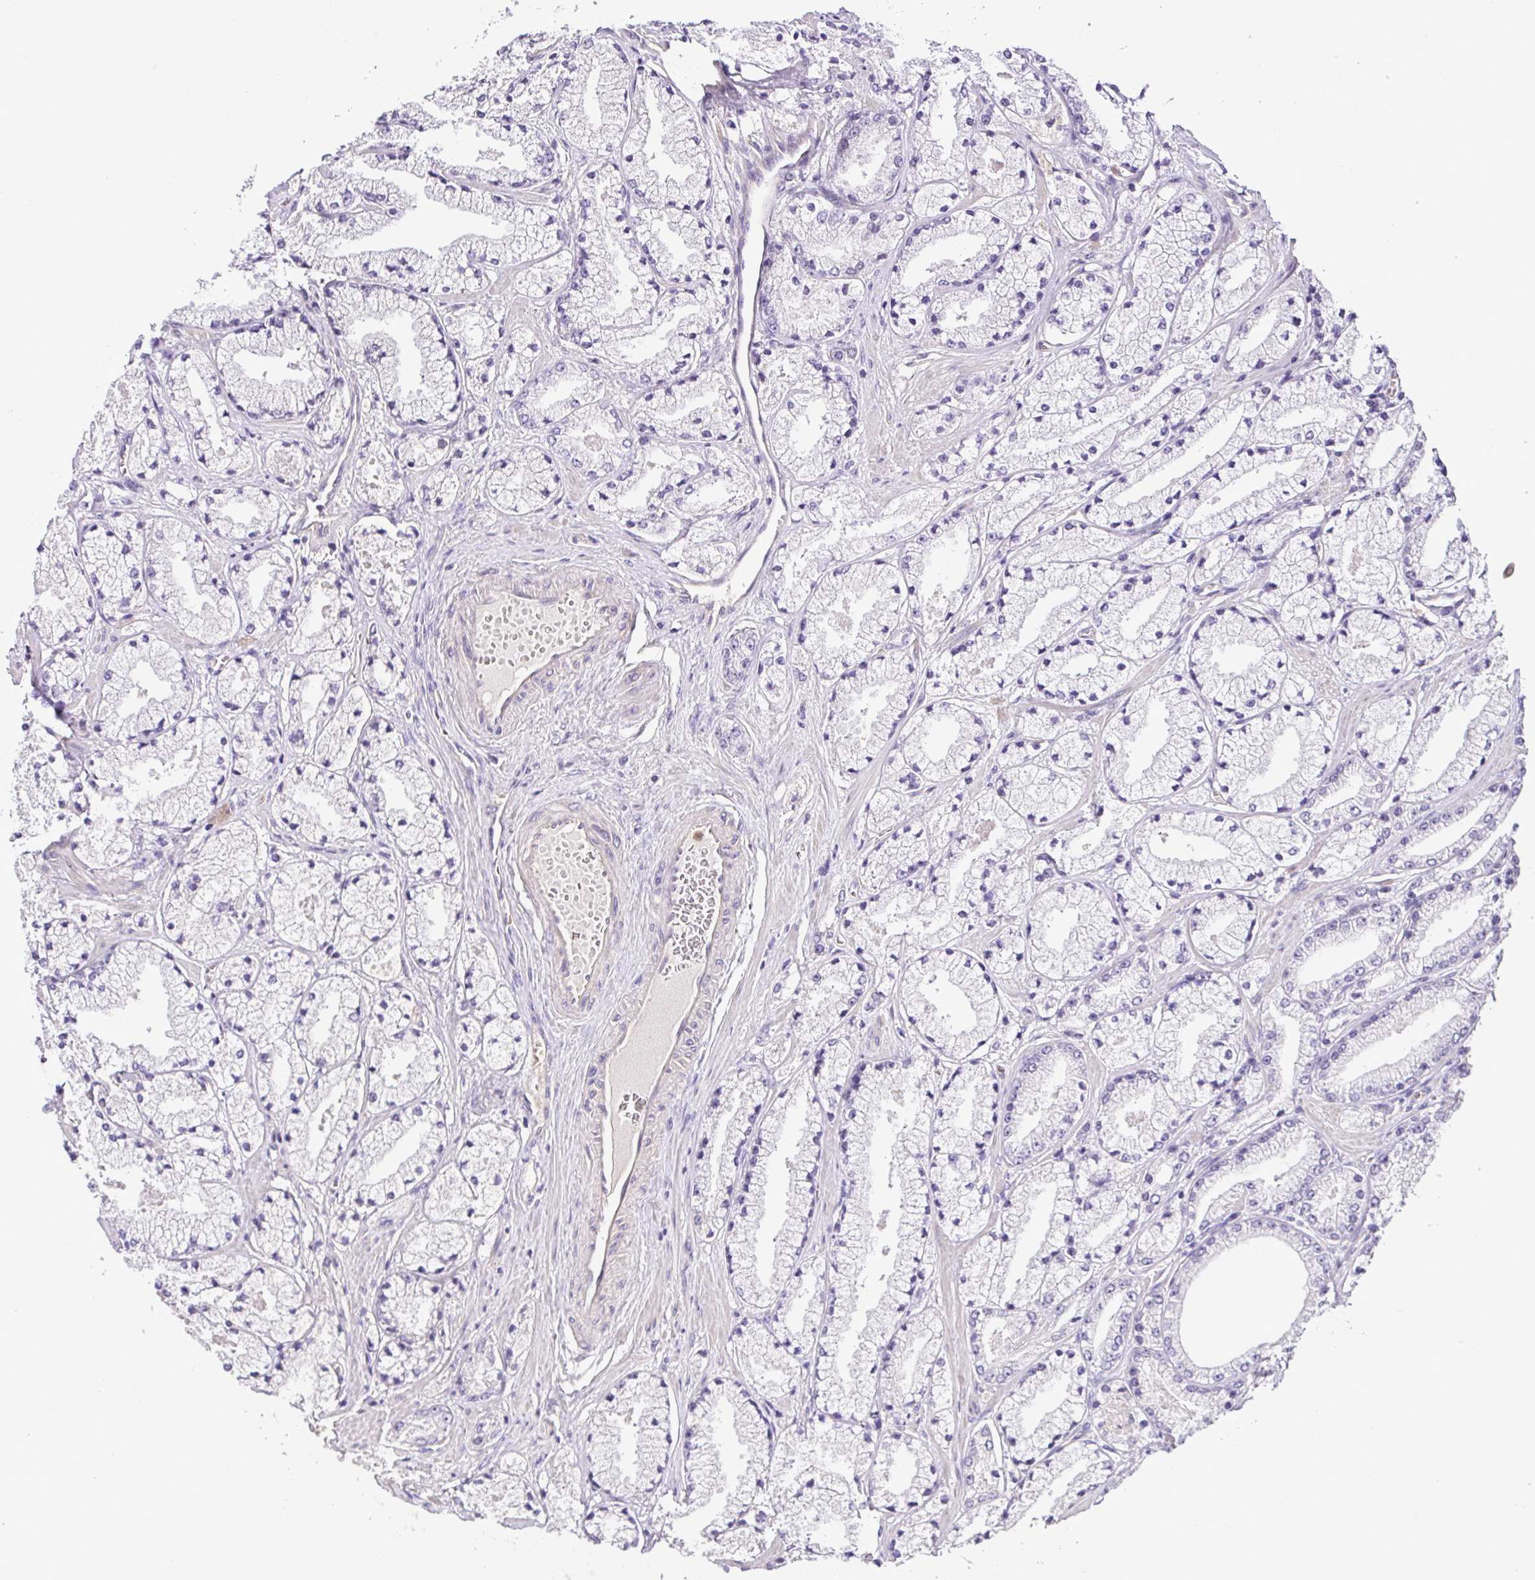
{"staining": {"intensity": "negative", "quantity": "none", "location": "none"}, "tissue": "prostate cancer", "cell_type": "Tumor cells", "image_type": "cancer", "snomed": [{"axis": "morphology", "description": "Adenocarcinoma, High grade"}, {"axis": "topography", "description": "Prostate"}], "caption": "An IHC histopathology image of prostate high-grade adenocarcinoma is shown. There is no staining in tumor cells of prostate high-grade adenocarcinoma.", "gene": "MYL10", "patient": {"sex": "male", "age": 63}}